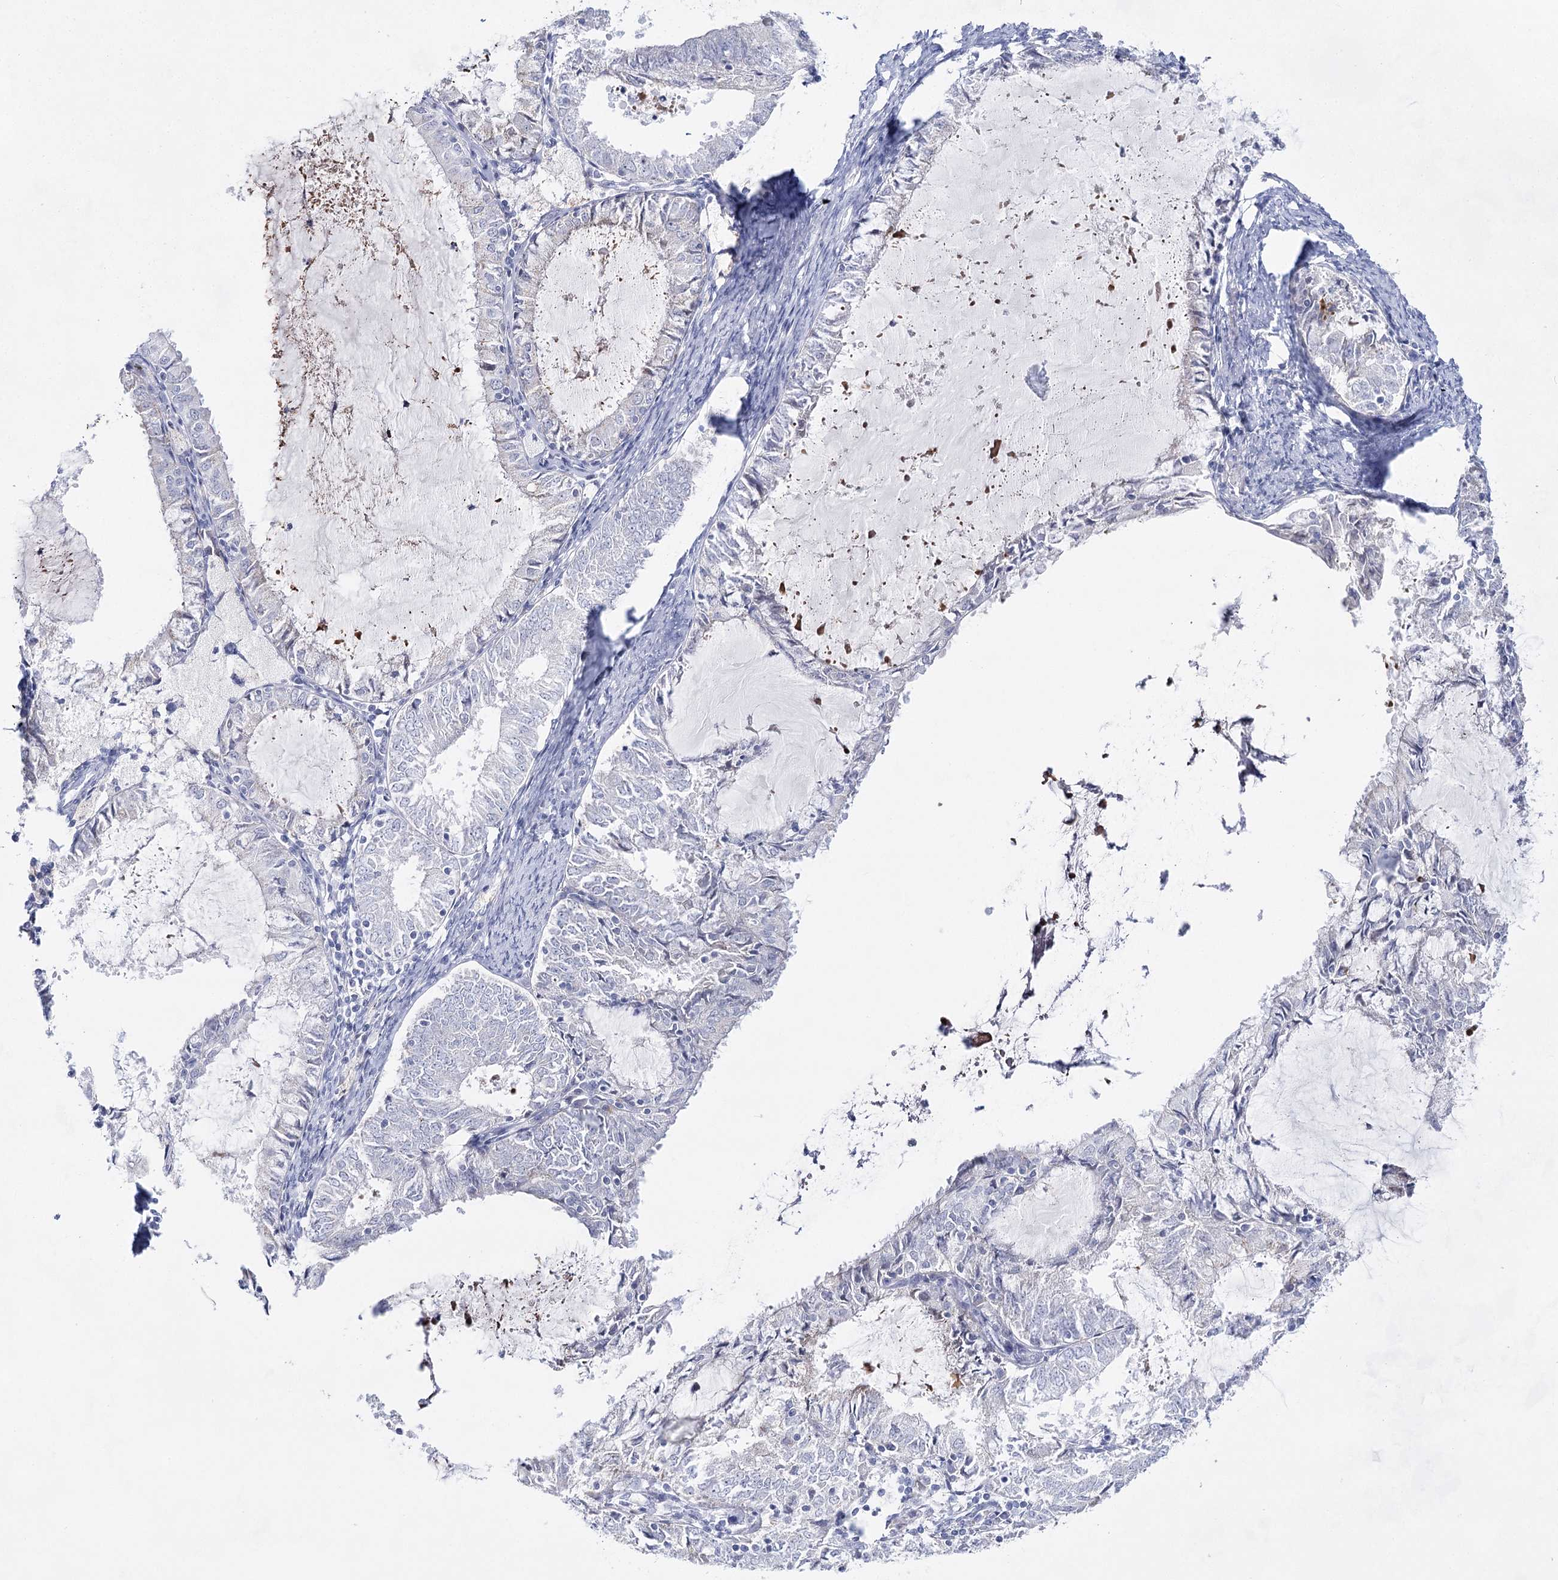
{"staining": {"intensity": "negative", "quantity": "none", "location": "none"}, "tissue": "endometrial cancer", "cell_type": "Tumor cells", "image_type": "cancer", "snomed": [{"axis": "morphology", "description": "Adenocarcinoma, NOS"}, {"axis": "topography", "description": "Endometrium"}], "caption": "DAB (3,3'-diaminobenzidine) immunohistochemical staining of human endometrial cancer (adenocarcinoma) displays no significant staining in tumor cells.", "gene": "BPHL", "patient": {"sex": "female", "age": 57}}